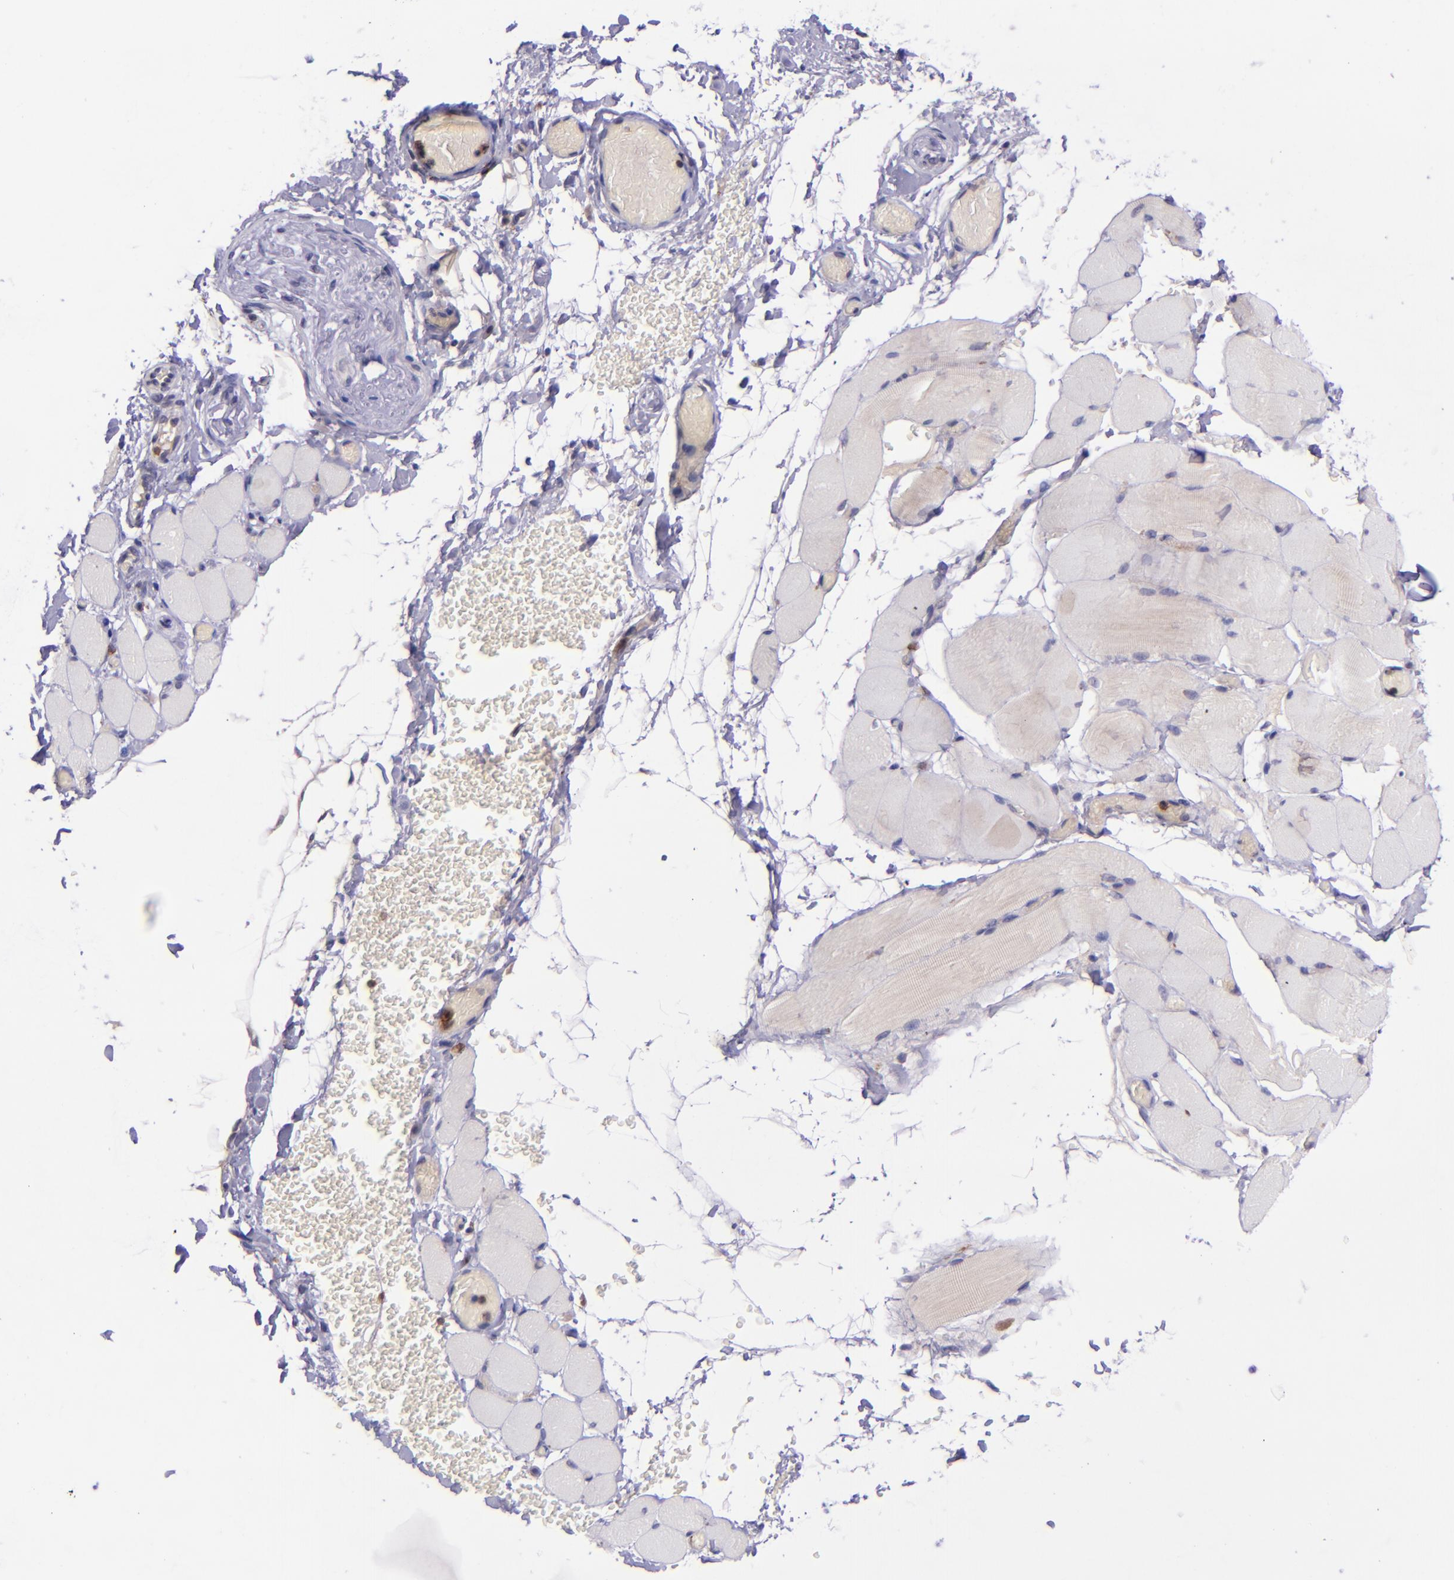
{"staining": {"intensity": "negative", "quantity": "none", "location": "none"}, "tissue": "skeletal muscle", "cell_type": "Myocytes", "image_type": "normal", "snomed": [{"axis": "morphology", "description": "Normal tissue, NOS"}, {"axis": "topography", "description": "Skeletal muscle"}, {"axis": "topography", "description": "Soft tissue"}], "caption": "Immunohistochemistry of normal human skeletal muscle shows no staining in myocytes. (IHC, brightfield microscopy, high magnification).", "gene": "SELL", "patient": {"sex": "female", "age": 58}}